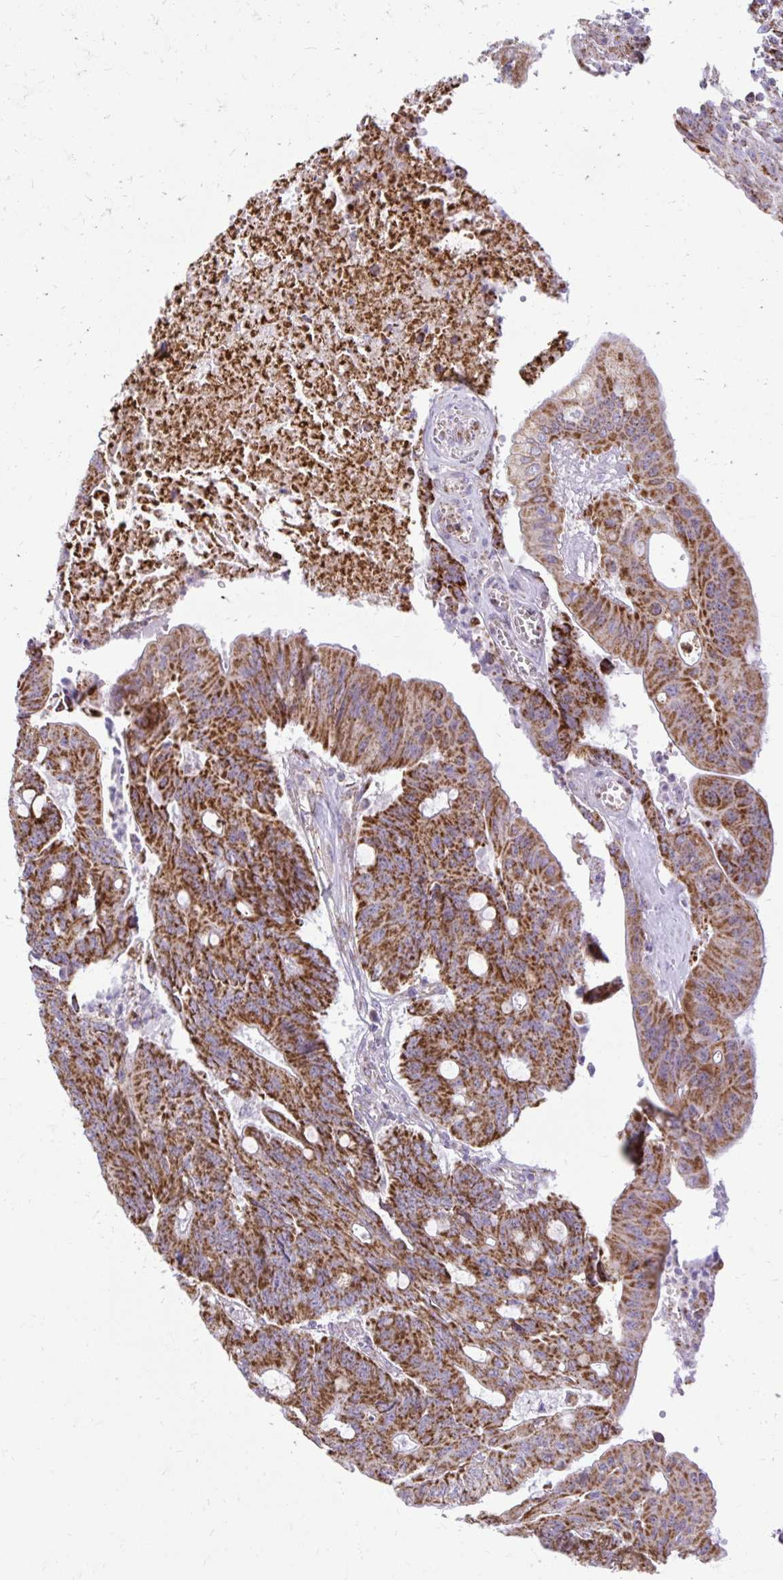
{"staining": {"intensity": "strong", "quantity": ">75%", "location": "cytoplasmic/membranous"}, "tissue": "colorectal cancer", "cell_type": "Tumor cells", "image_type": "cancer", "snomed": [{"axis": "morphology", "description": "Adenocarcinoma, NOS"}, {"axis": "topography", "description": "Colon"}], "caption": "An image of colorectal cancer stained for a protein exhibits strong cytoplasmic/membranous brown staining in tumor cells. The protein of interest is shown in brown color, while the nuclei are stained blue.", "gene": "IFIT1", "patient": {"sex": "male", "age": 65}}